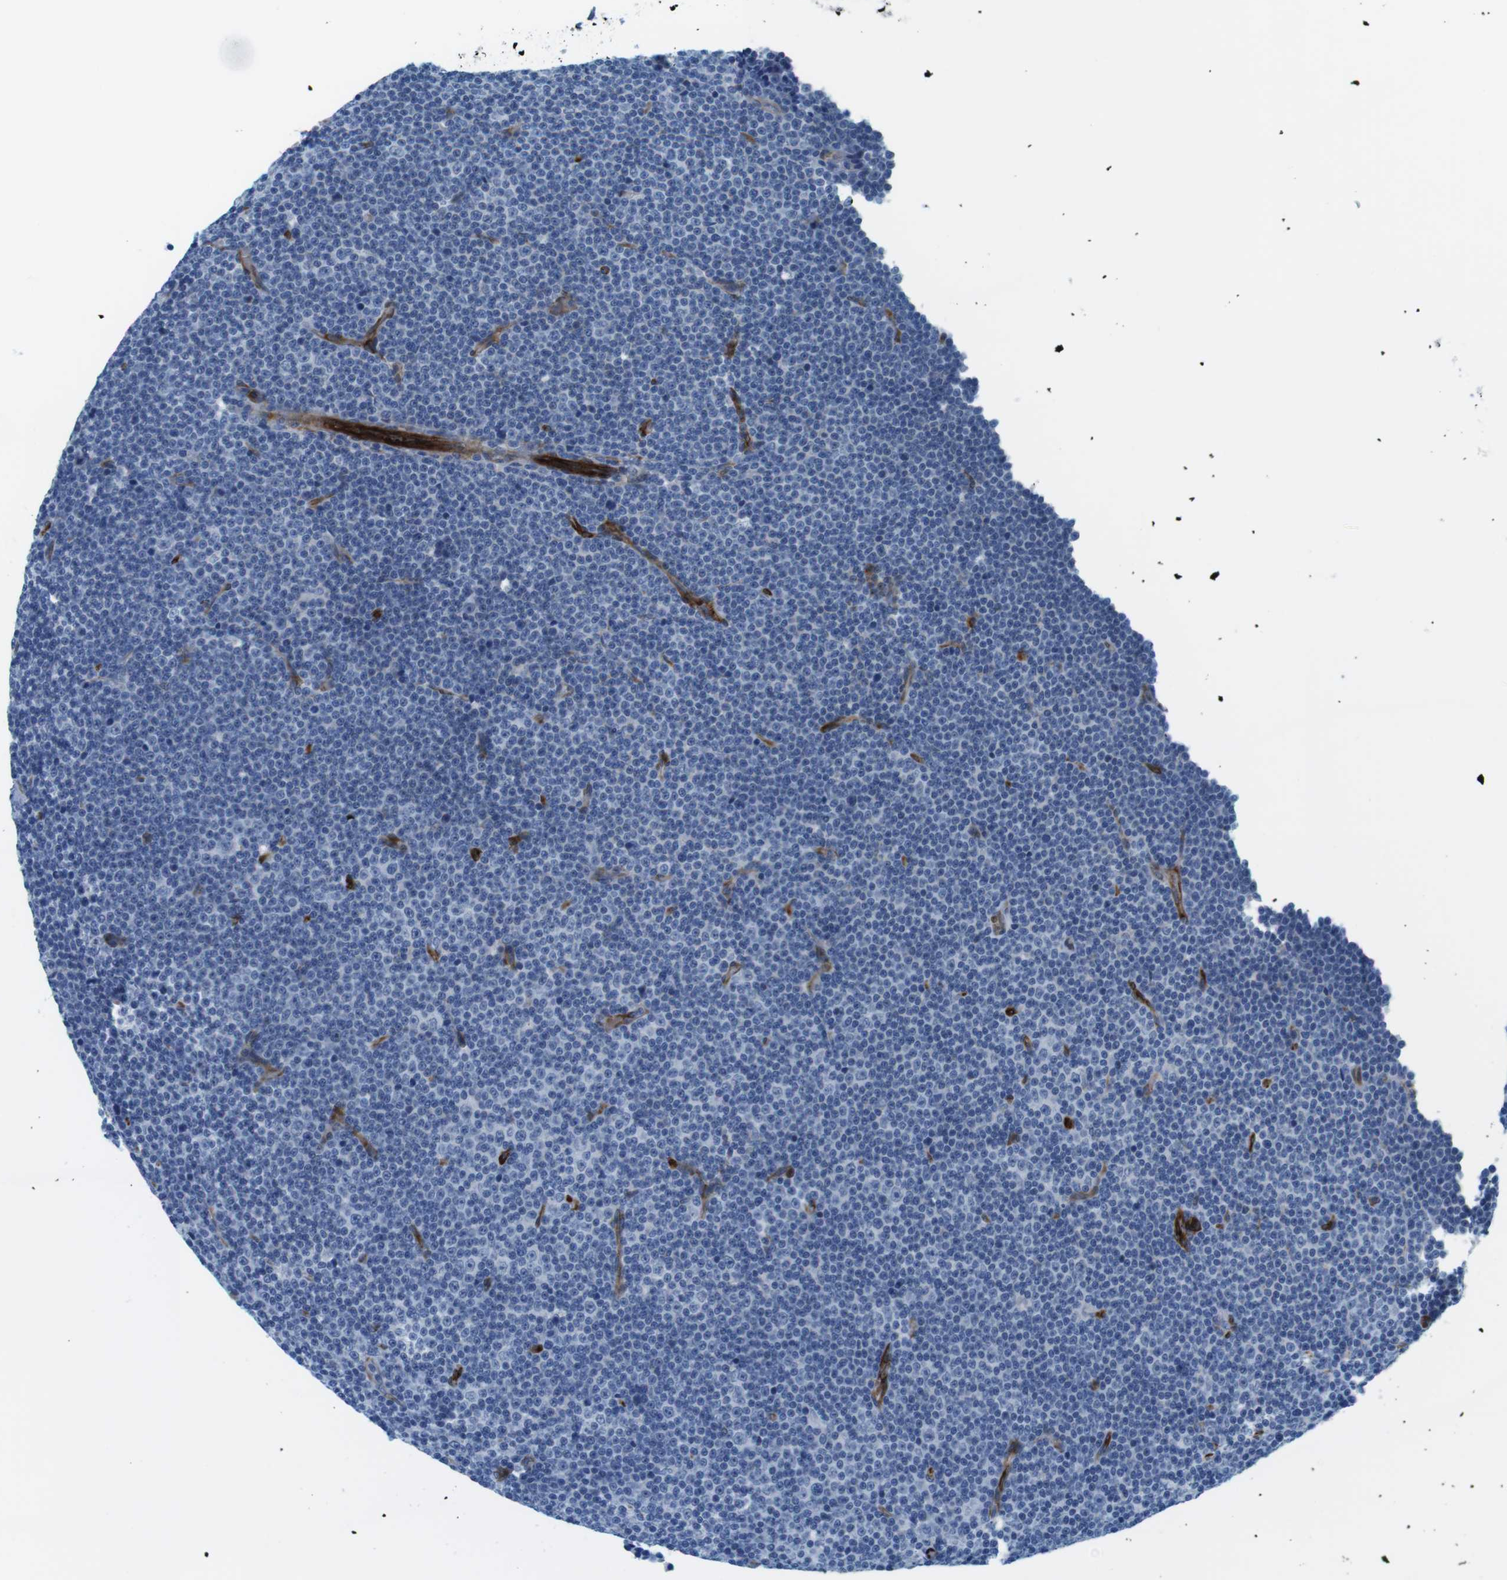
{"staining": {"intensity": "negative", "quantity": "none", "location": "none"}, "tissue": "lymphoma", "cell_type": "Tumor cells", "image_type": "cancer", "snomed": [{"axis": "morphology", "description": "Malignant lymphoma, non-Hodgkin's type, Low grade"}, {"axis": "topography", "description": "Lymph node"}], "caption": "The micrograph demonstrates no significant staining in tumor cells of lymphoma. (Brightfield microscopy of DAB (3,3'-diaminobenzidine) immunohistochemistry at high magnification).", "gene": "EMP2", "patient": {"sex": "female", "age": 67}}